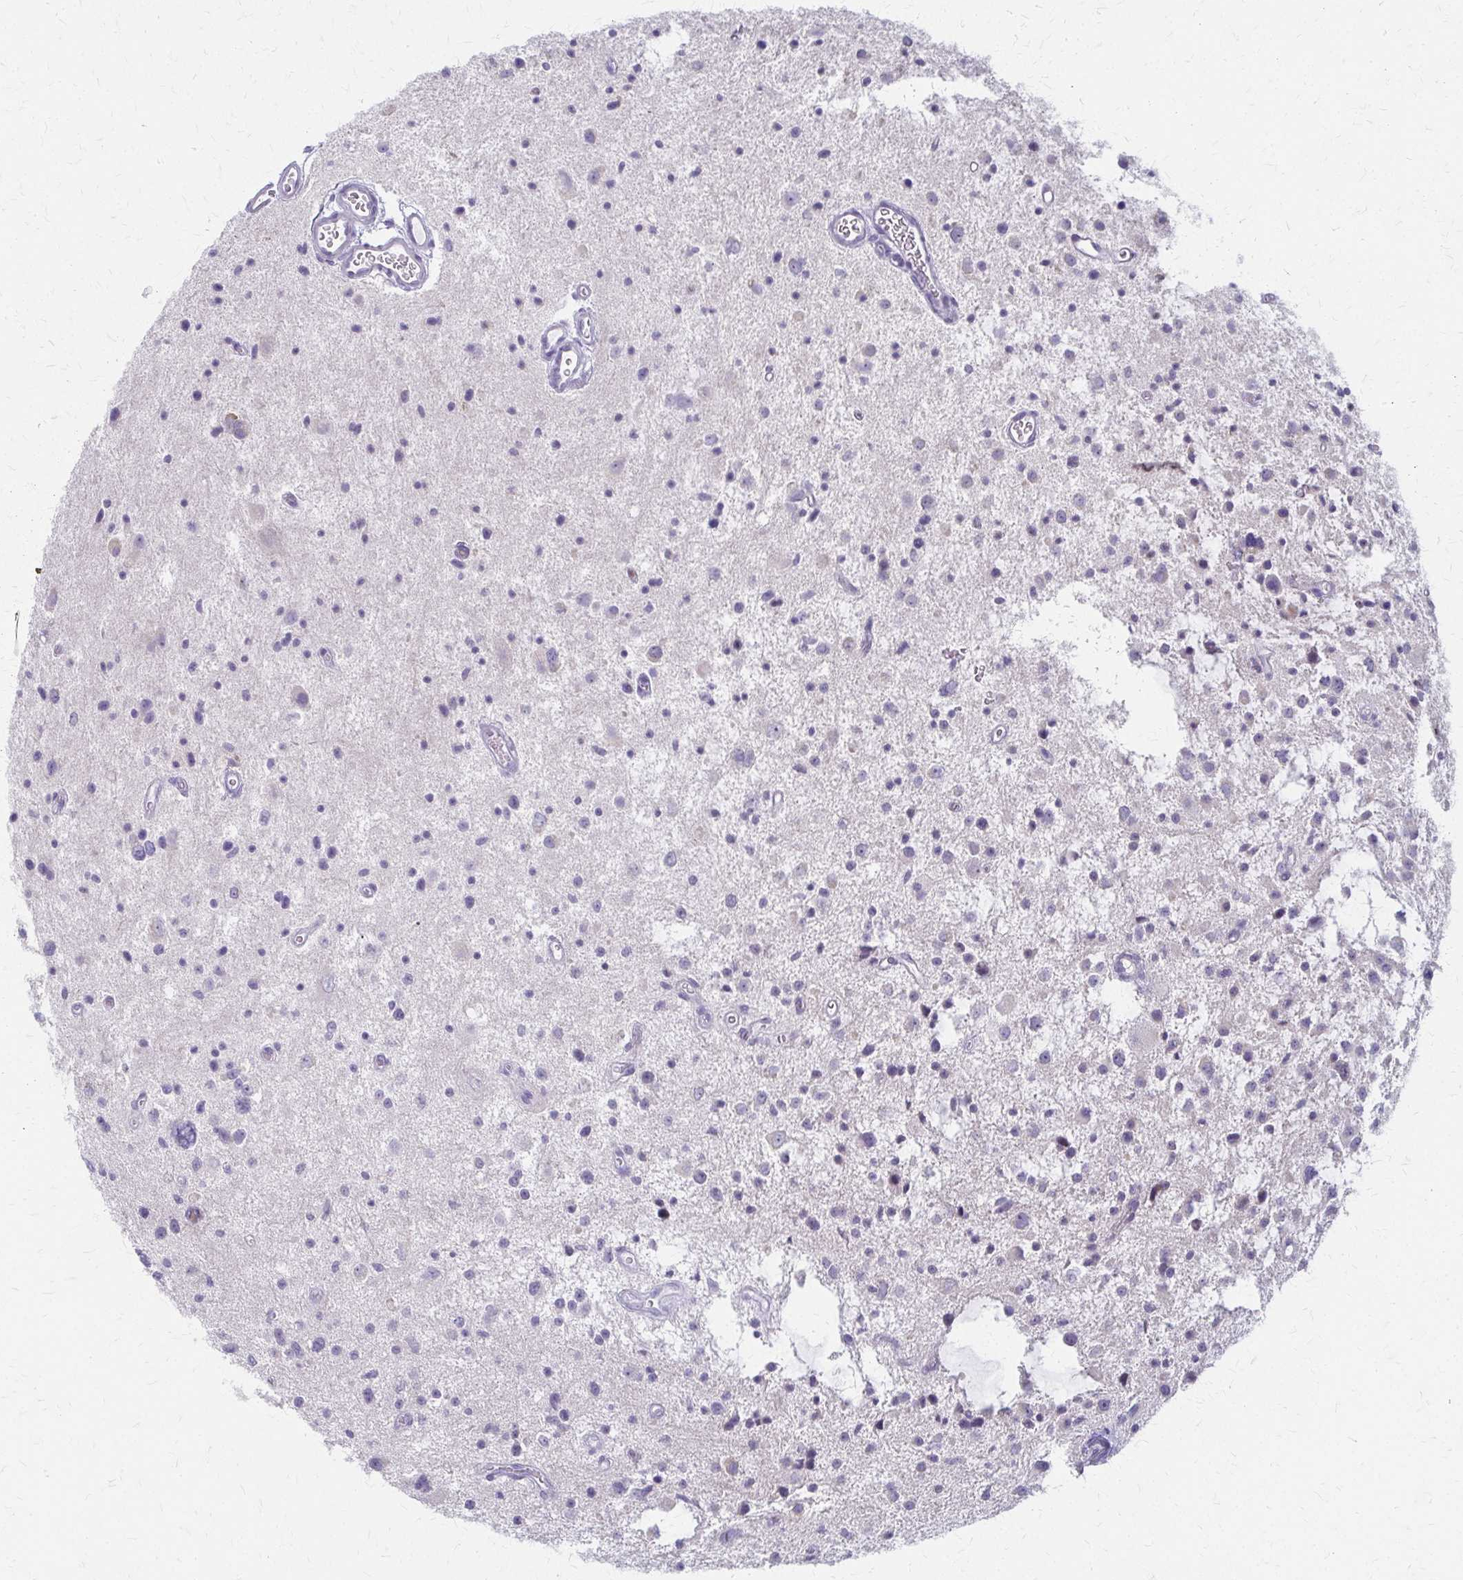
{"staining": {"intensity": "negative", "quantity": "none", "location": "none"}, "tissue": "glioma", "cell_type": "Tumor cells", "image_type": "cancer", "snomed": [{"axis": "morphology", "description": "Glioma, malignant, Low grade"}, {"axis": "topography", "description": "Brain"}], "caption": "Protein analysis of low-grade glioma (malignant) demonstrates no significant staining in tumor cells.", "gene": "ACP5", "patient": {"sex": "male", "age": 43}}